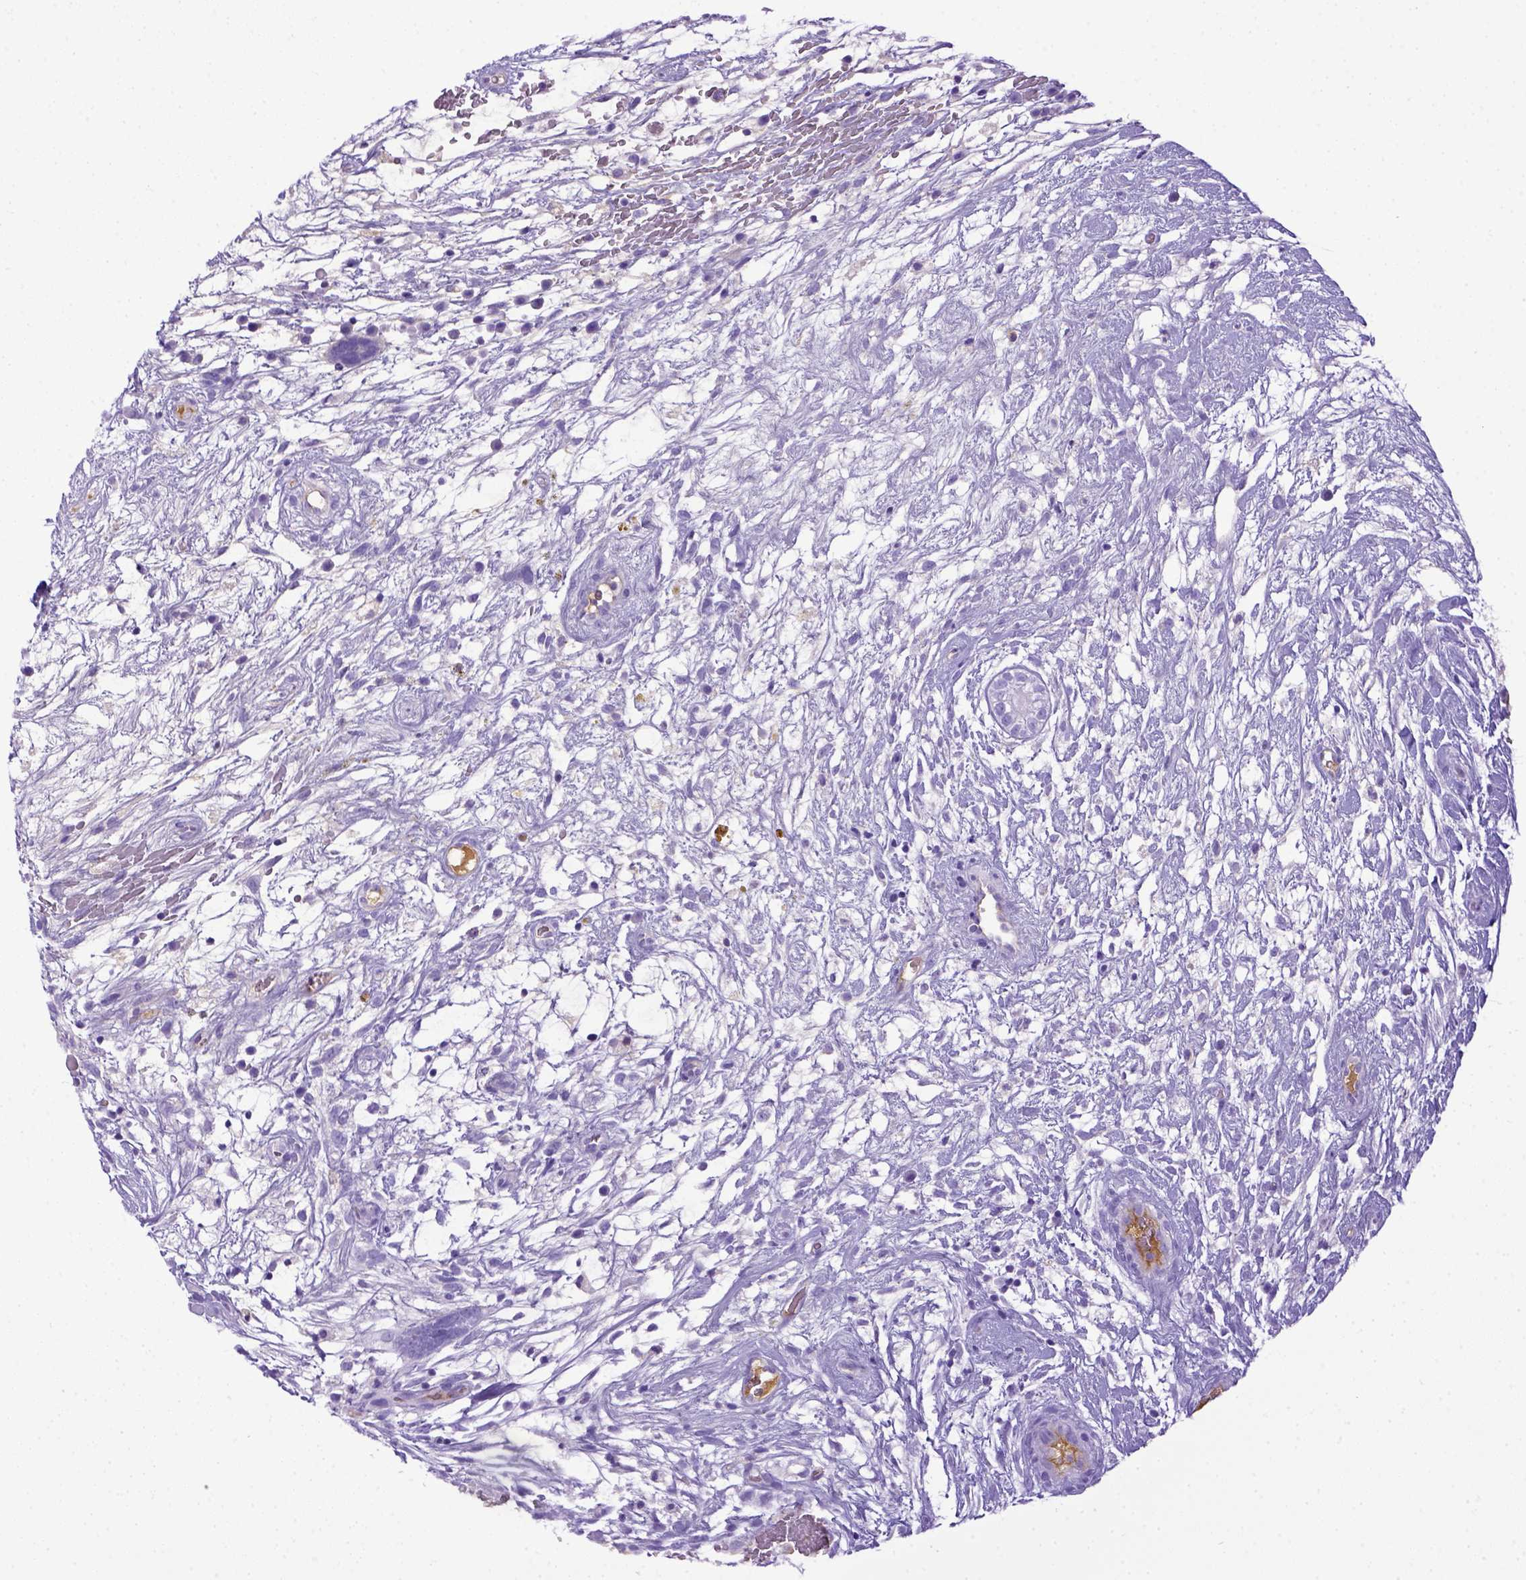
{"staining": {"intensity": "negative", "quantity": "none", "location": "none"}, "tissue": "testis cancer", "cell_type": "Tumor cells", "image_type": "cancer", "snomed": [{"axis": "morphology", "description": "Normal tissue, NOS"}, {"axis": "morphology", "description": "Carcinoma, Embryonal, NOS"}, {"axis": "topography", "description": "Testis"}], "caption": "Protein analysis of testis cancer (embryonal carcinoma) demonstrates no significant positivity in tumor cells.", "gene": "ITIH4", "patient": {"sex": "male", "age": 32}}